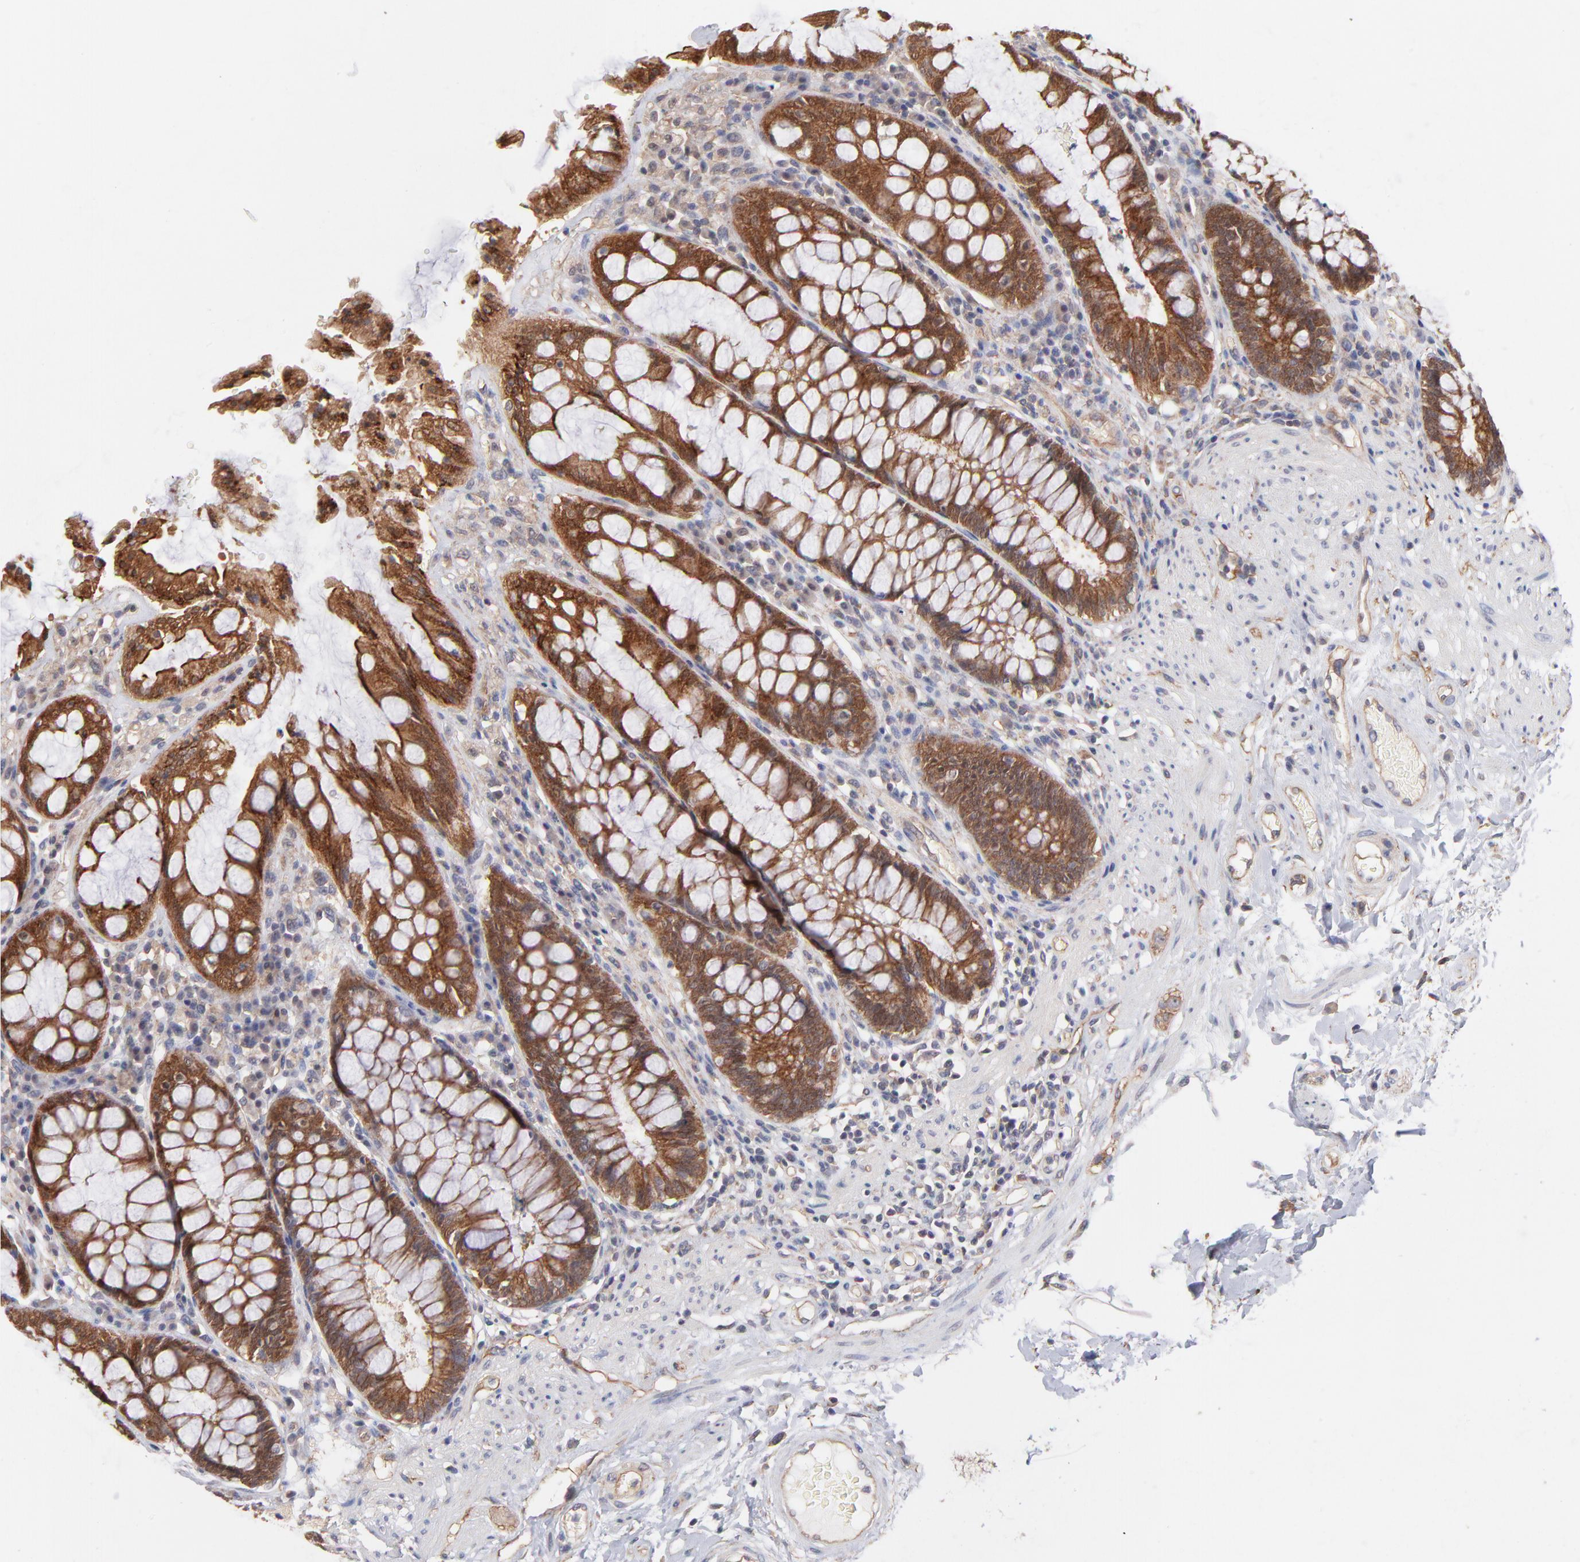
{"staining": {"intensity": "strong", "quantity": ">75%", "location": "cytoplasmic/membranous"}, "tissue": "rectum", "cell_type": "Glandular cells", "image_type": "normal", "snomed": [{"axis": "morphology", "description": "Normal tissue, NOS"}, {"axis": "topography", "description": "Rectum"}], "caption": "Rectum was stained to show a protein in brown. There is high levels of strong cytoplasmic/membranous expression in about >75% of glandular cells.", "gene": "STAP2", "patient": {"sex": "female", "age": 46}}